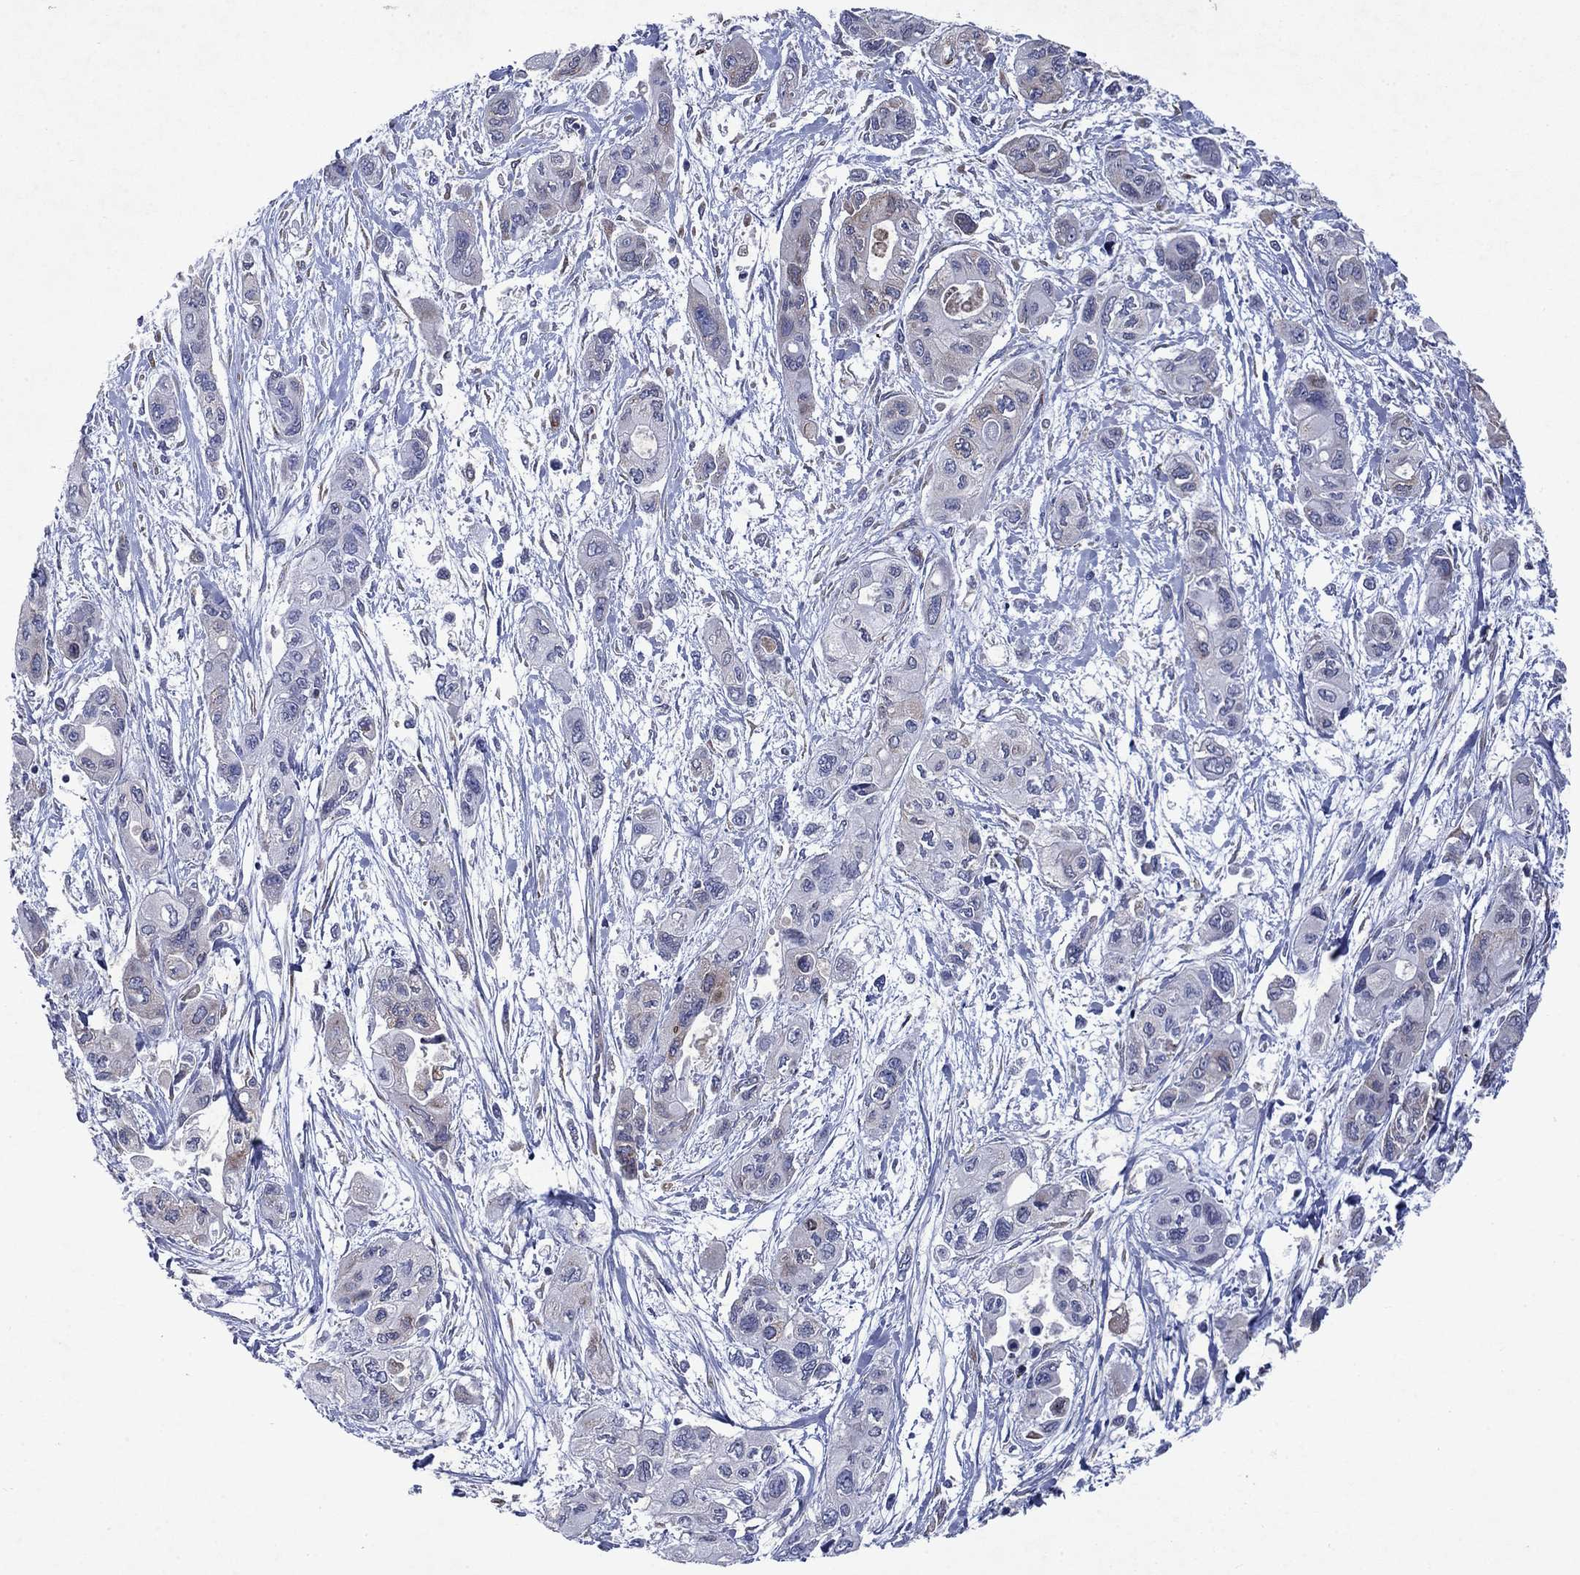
{"staining": {"intensity": "negative", "quantity": "none", "location": "none"}, "tissue": "pancreatic cancer", "cell_type": "Tumor cells", "image_type": "cancer", "snomed": [{"axis": "morphology", "description": "Adenocarcinoma, NOS"}, {"axis": "topography", "description": "Pancreas"}], "caption": "A high-resolution image shows IHC staining of pancreatic cancer, which demonstrates no significant staining in tumor cells.", "gene": "TMEM97", "patient": {"sex": "female", "age": 47}}